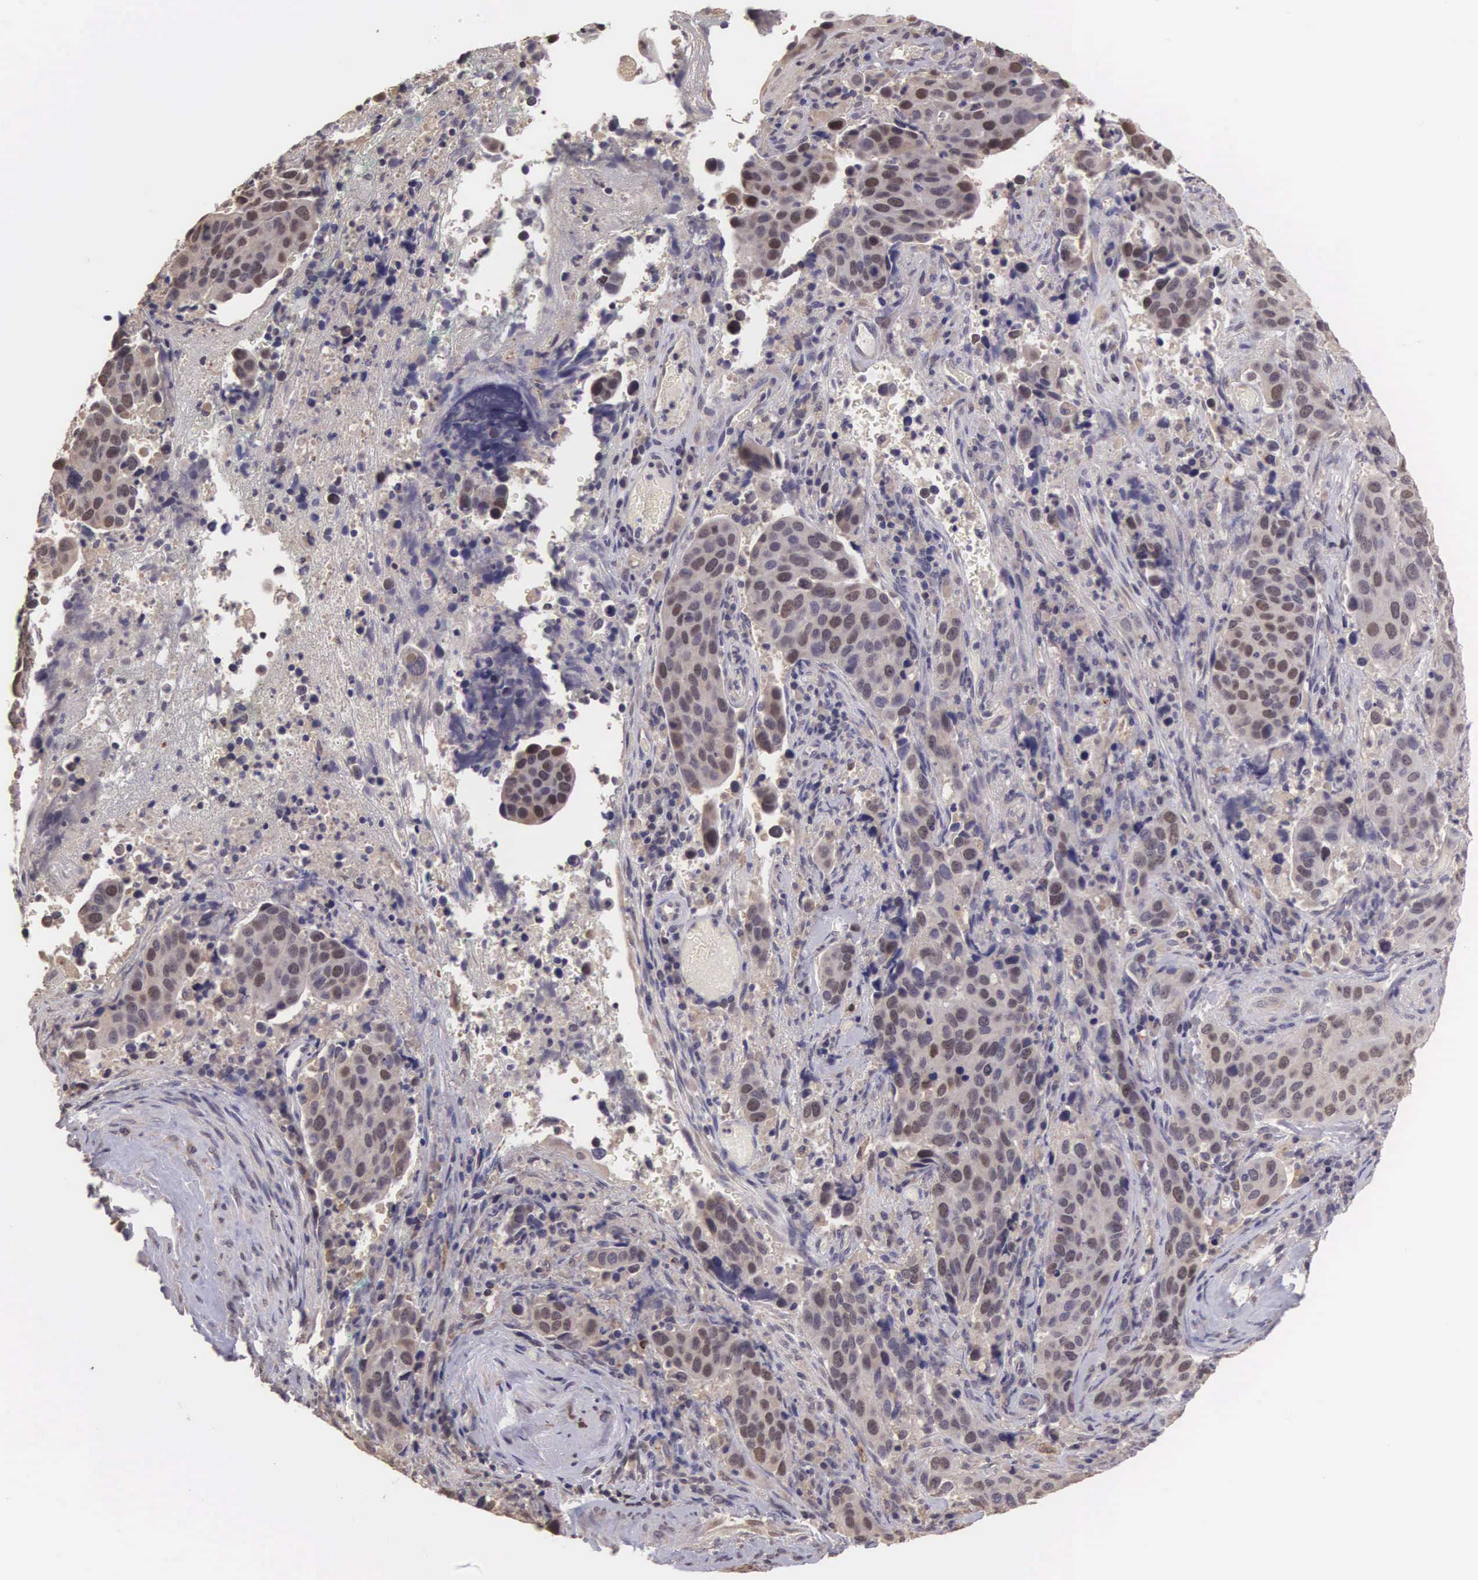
{"staining": {"intensity": "weak", "quantity": ">75%", "location": "cytoplasmic/membranous,nuclear"}, "tissue": "cervical cancer", "cell_type": "Tumor cells", "image_type": "cancer", "snomed": [{"axis": "morphology", "description": "Squamous cell carcinoma, NOS"}, {"axis": "topography", "description": "Cervix"}], "caption": "Squamous cell carcinoma (cervical) stained with a brown dye exhibits weak cytoplasmic/membranous and nuclear positive staining in about >75% of tumor cells.", "gene": "CDC45", "patient": {"sex": "female", "age": 54}}